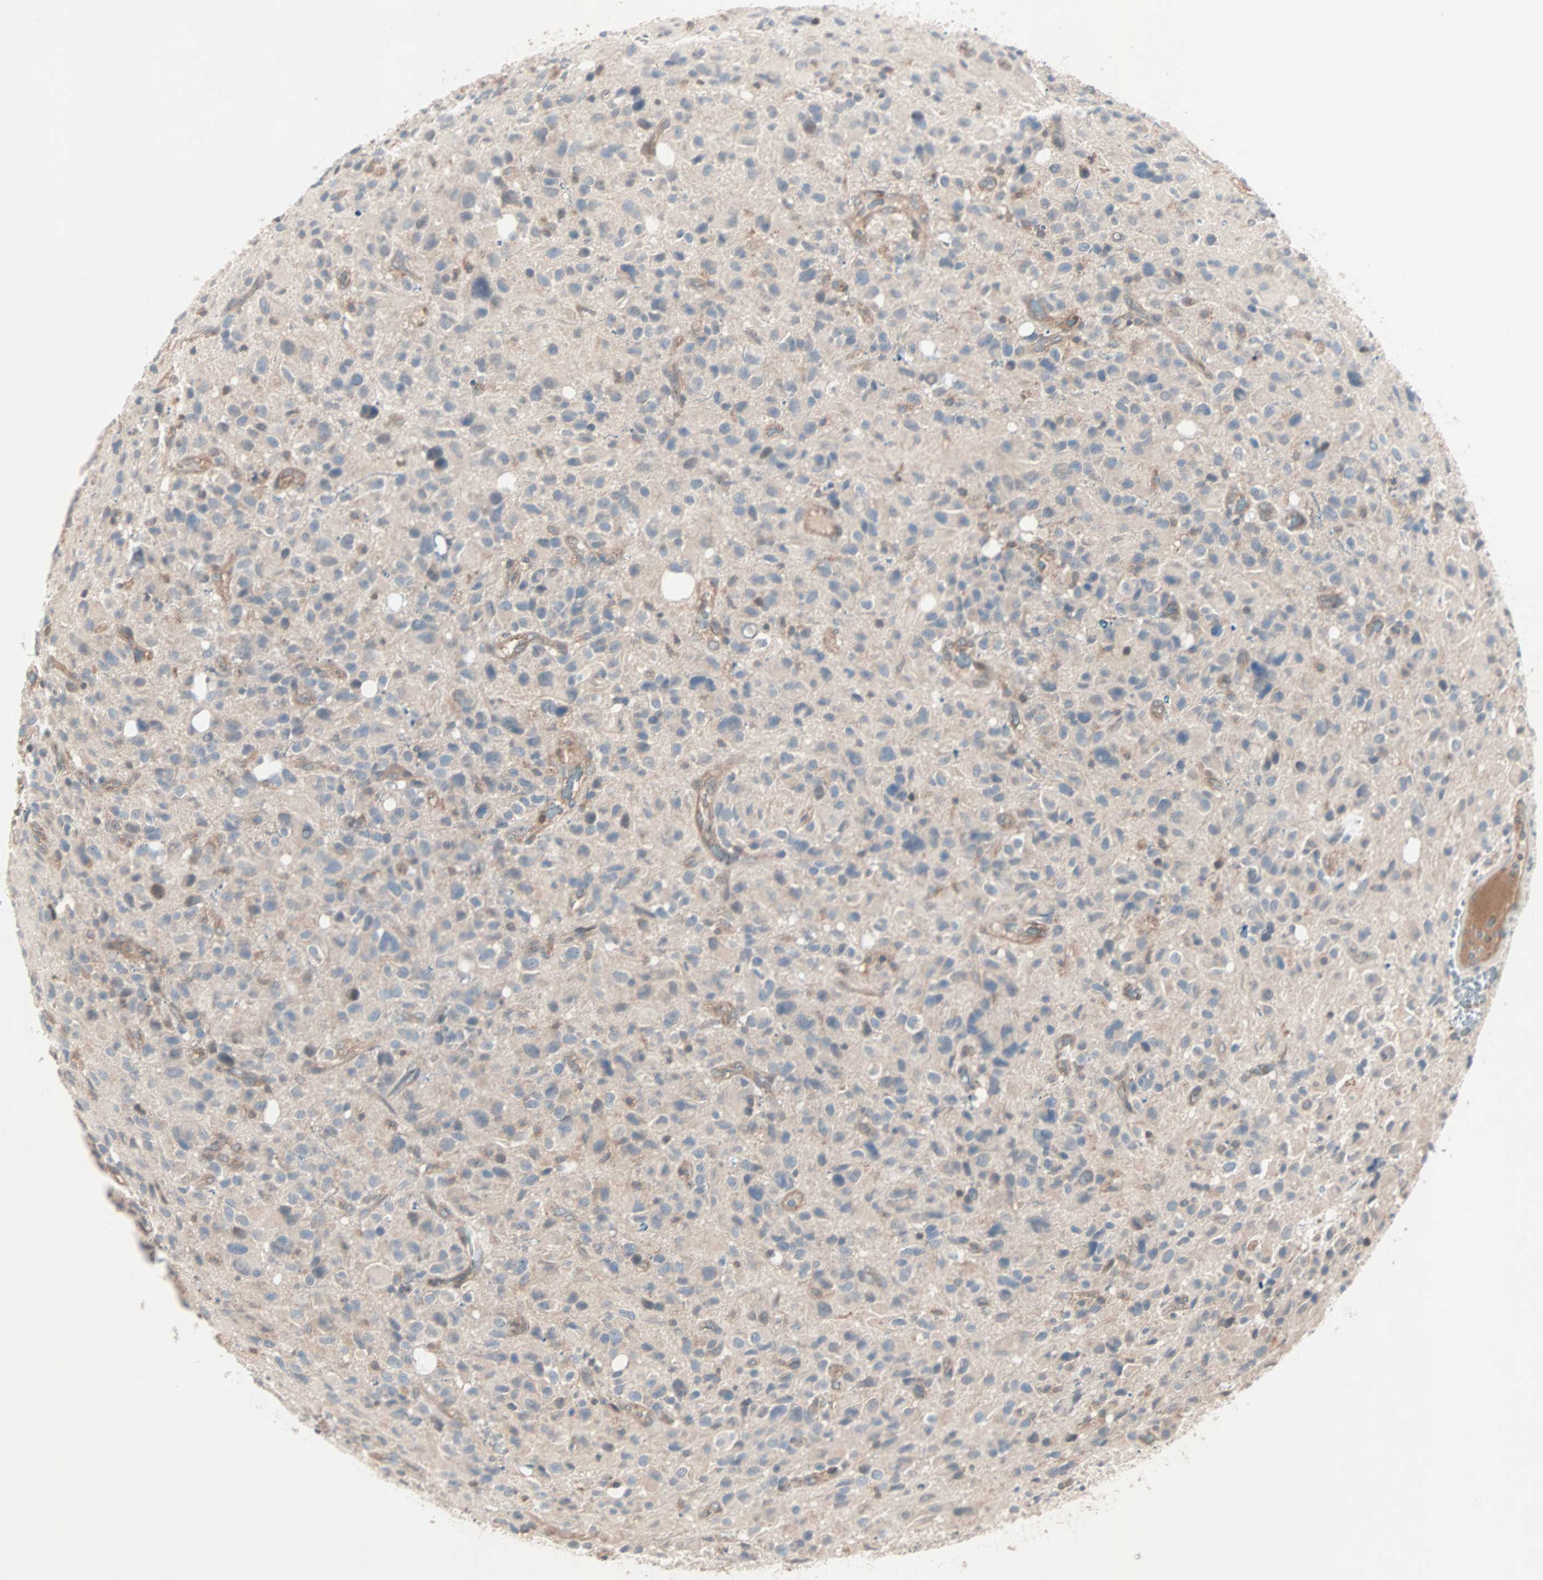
{"staining": {"intensity": "weak", "quantity": "<25%", "location": "cytoplasmic/membranous"}, "tissue": "glioma", "cell_type": "Tumor cells", "image_type": "cancer", "snomed": [{"axis": "morphology", "description": "Glioma, malignant, High grade"}, {"axis": "topography", "description": "Brain"}], "caption": "Immunohistochemical staining of malignant glioma (high-grade) exhibits no significant expression in tumor cells.", "gene": "CAD", "patient": {"sex": "male", "age": 48}}